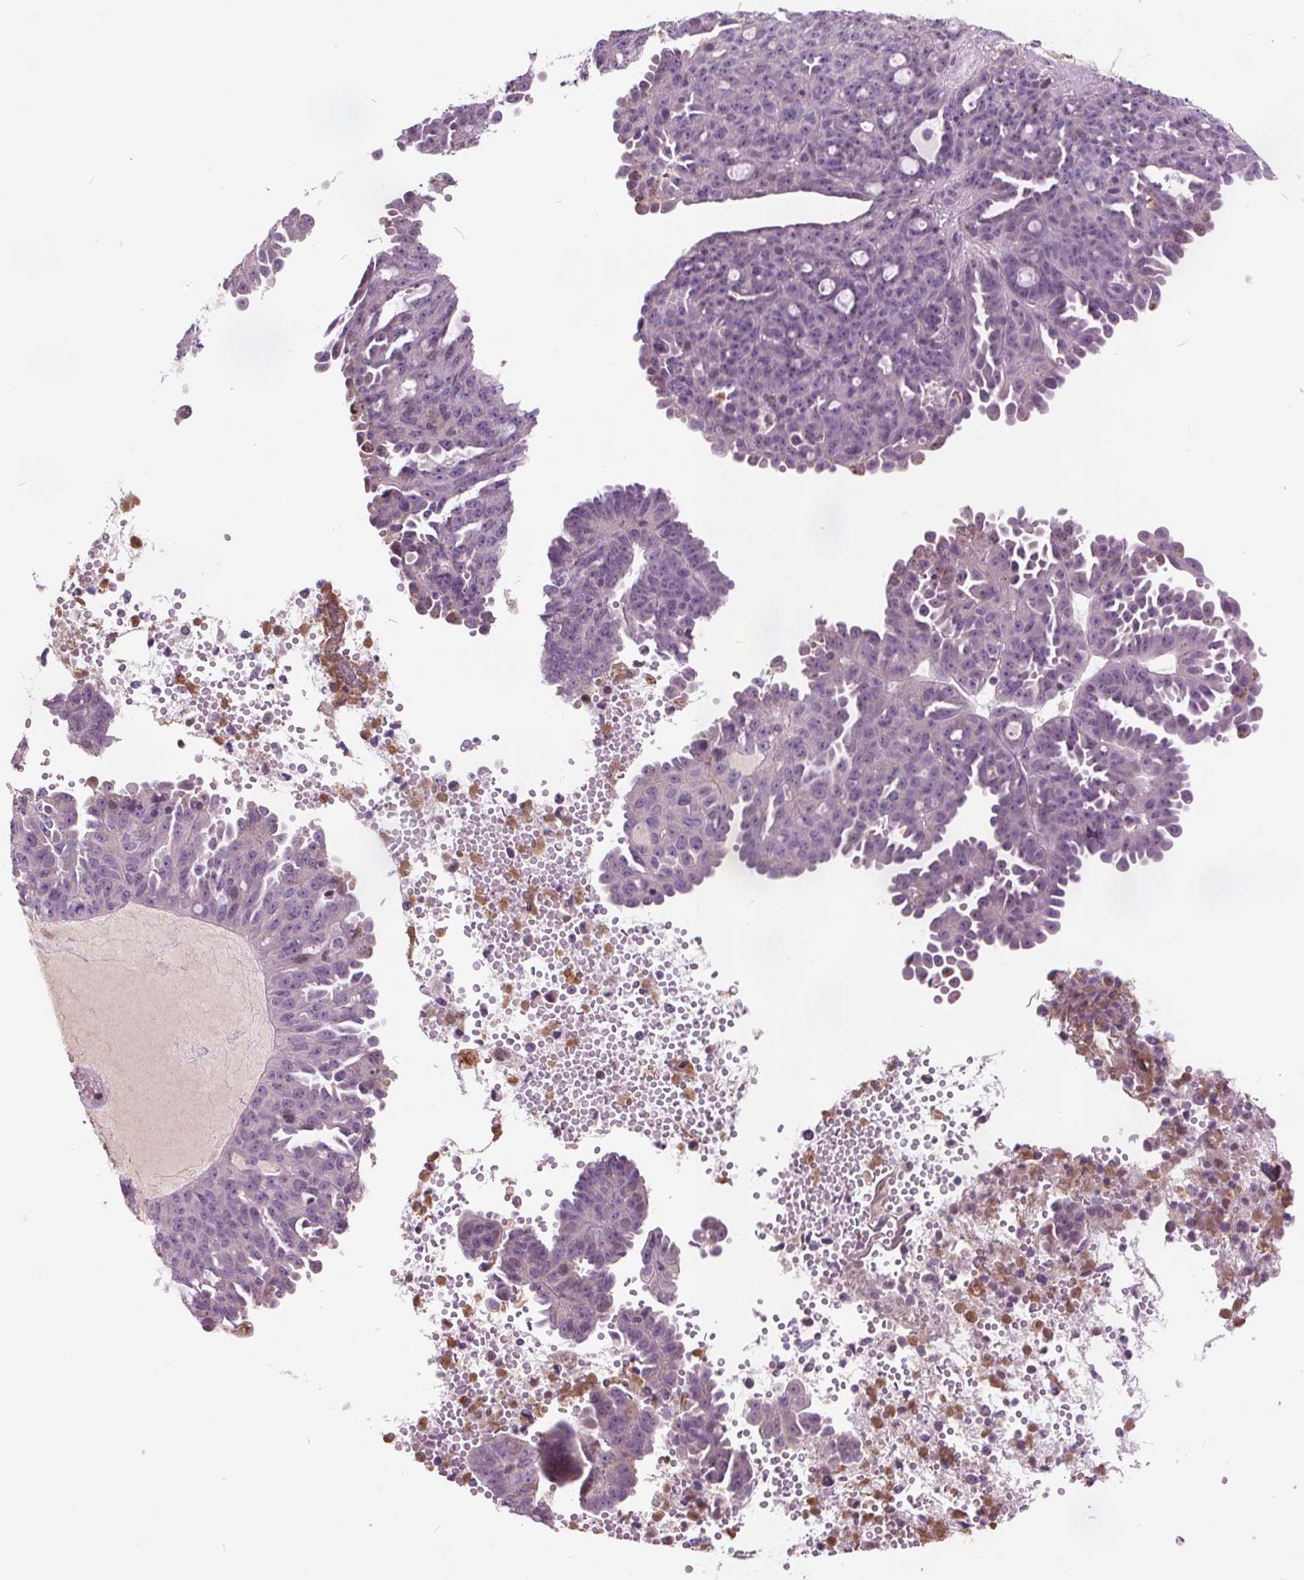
{"staining": {"intensity": "negative", "quantity": "none", "location": "none"}, "tissue": "ovarian cancer", "cell_type": "Tumor cells", "image_type": "cancer", "snomed": [{"axis": "morphology", "description": "Cystadenocarcinoma, serous, NOS"}, {"axis": "topography", "description": "Ovary"}], "caption": "Image shows no protein expression in tumor cells of serous cystadenocarcinoma (ovarian) tissue.", "gene": "ACOX2", "patient": {"sex": "female", "age": 71}}